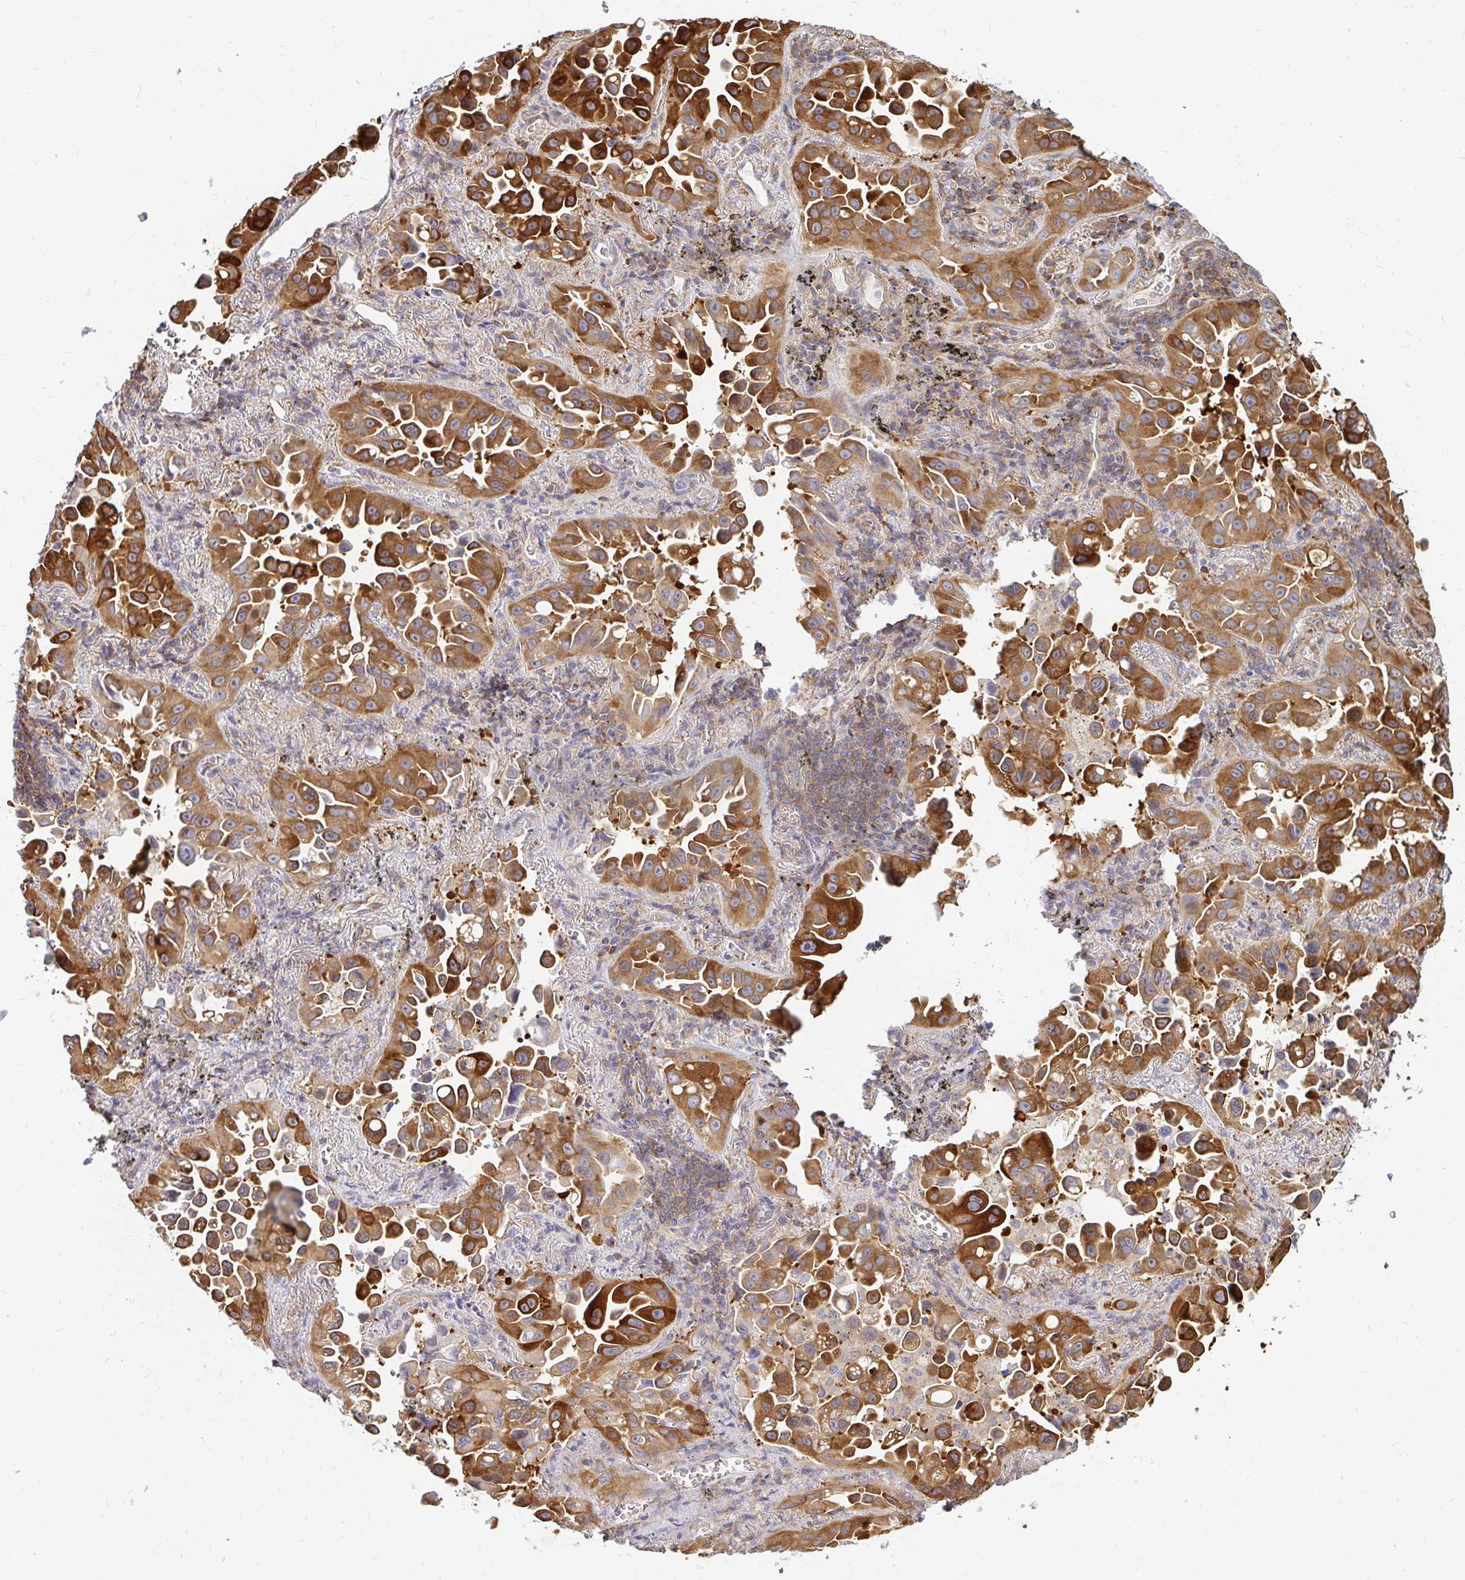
{"staining": {"intensity": "strong", "quantity": ">75%", "location": "cytoplasmic/membranous"}, "tissue": "lung cancer", "cell_type": "Tumor cells", "image_type": "cancer", "snomed": [{"axis": "morphology", "description": "Adenocarcinoma, NOS"}, {"axis": "topography", "description": "Lung"}], "caption": "Immunohistochemical staining of human lung cancer (adenocarcinoma) reveals high levels of strong cytoplasmic/membranous protein expression in approximately >75% of tumor cells. The staining was performed using DAB, with brown indicating positive protein expression. Nuclei are stained blue with hematoxylin.", "gene": "CAST", "patient": {"sex": "male", "age": 68}}